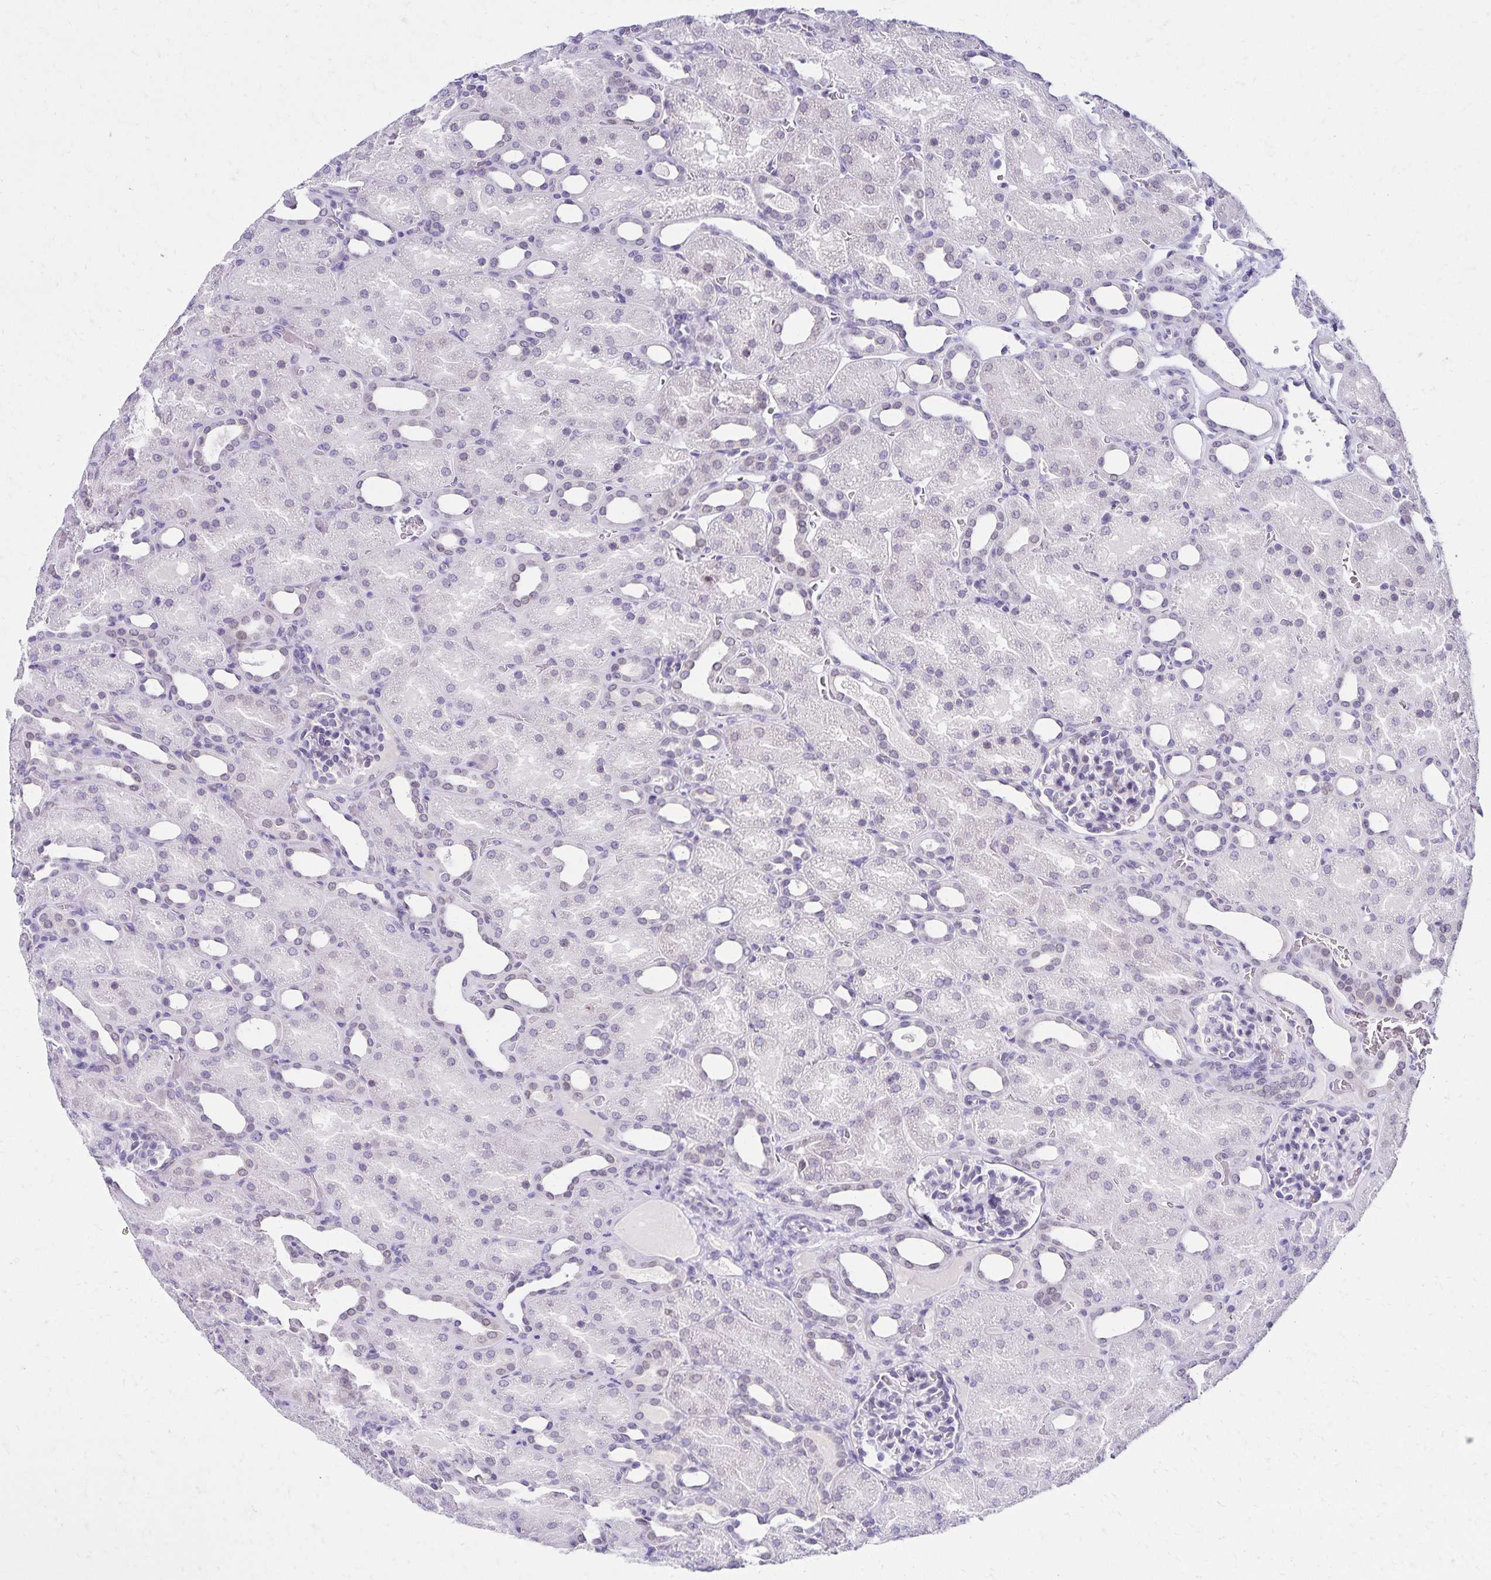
{"staining": {"intensity": "negative", "quantity": "none", "location": "none"}, "tissue": "kidney", "cell_type": "Cells in glomeruli", "image_type": "normal", "snomed": [{"axis": "morphology", "description": "Normal tissue, NOS"}, {"axis": "topography", "description": "Kidney"}], "caption": "This is a image of IHC staining of benign kidney, which shows no staining in cells in glomeruli. The staining is performed using DAB brown chromogen with nuclei counter-stained in using hematoxylin.", "gene": "FAM166C", "patient": {"sex": "male", "age": 2}}